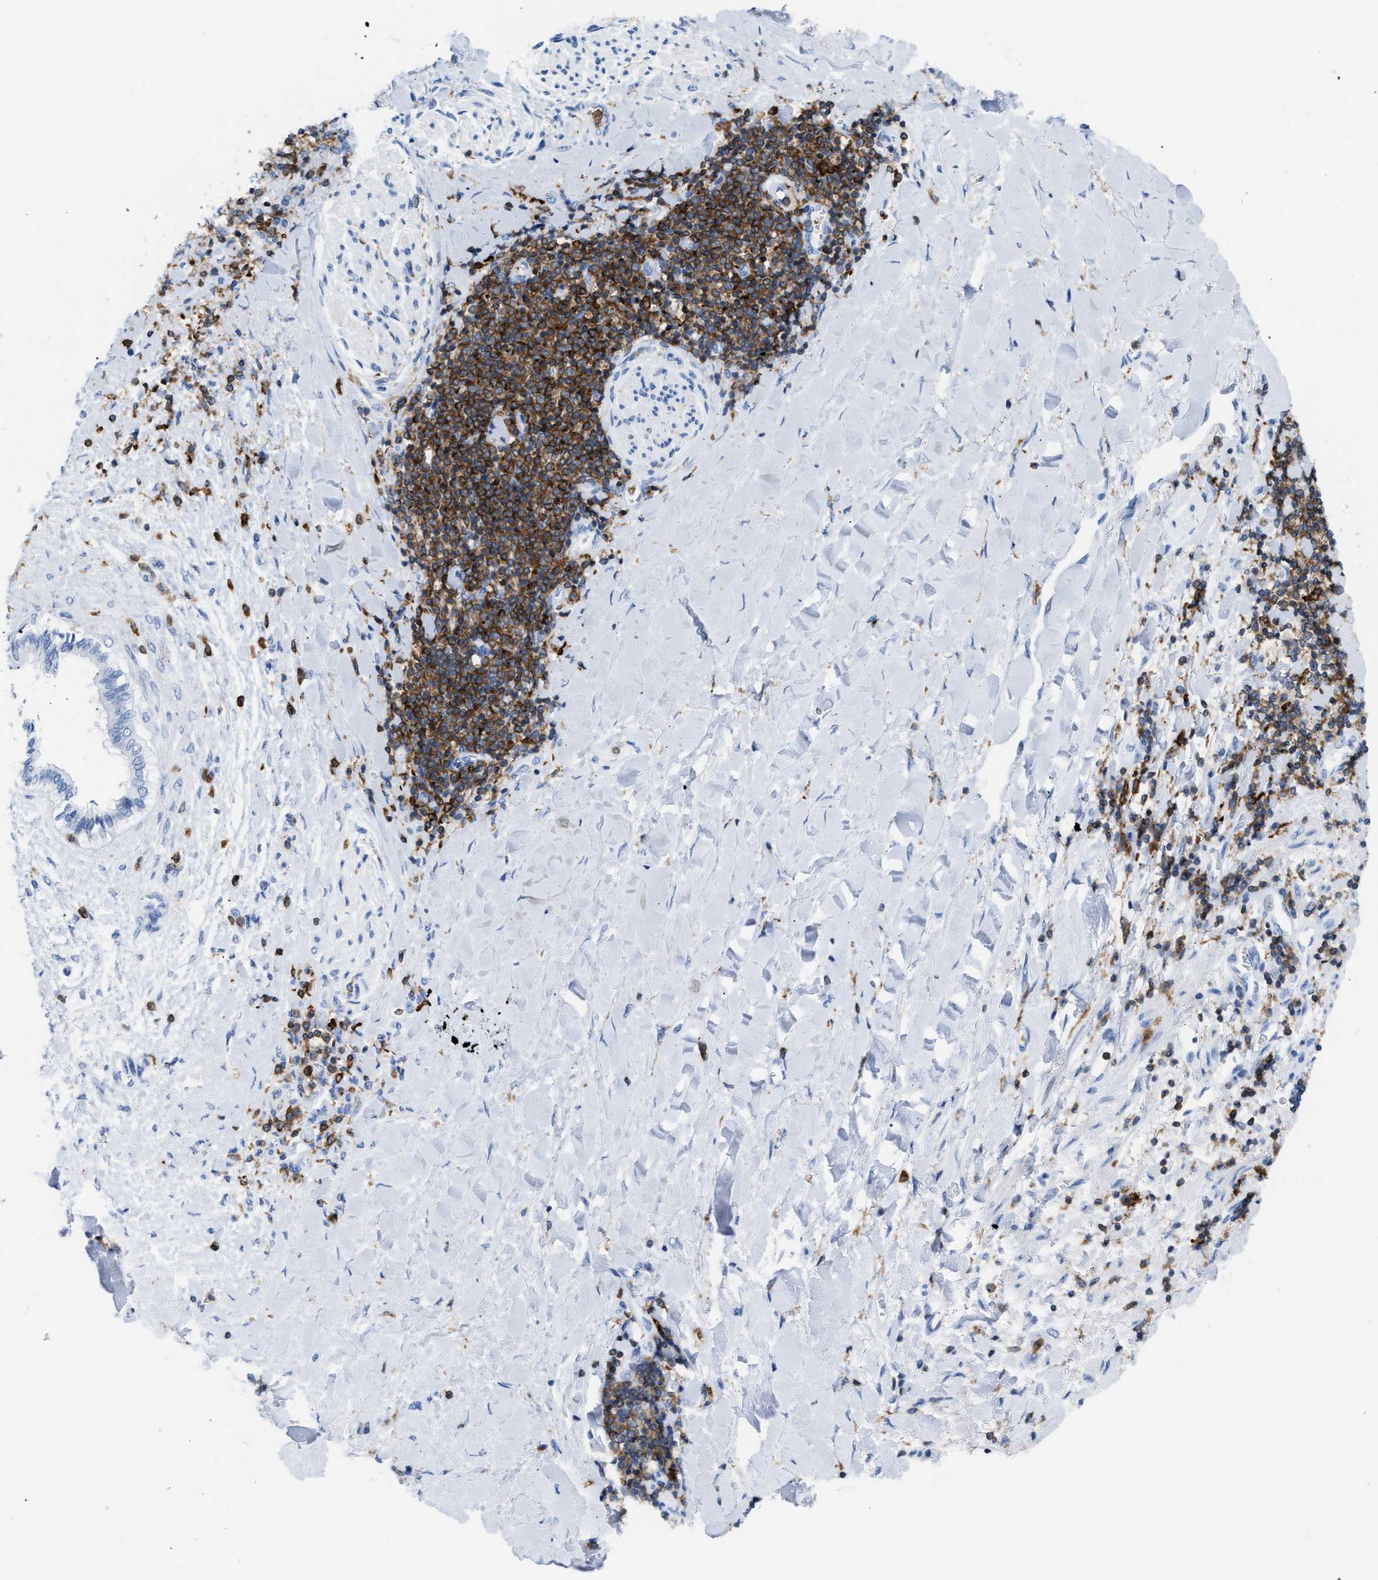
{"staining": {"intensity": "negative", "quantity": "none", "location": "none"}, "tissue": "liver cancer", "cell_type": "Tumor cells", "image_type": "cancer", "snomed": [{"axis": "morphology", "description": "Cholangiocarcinoma"}, {"axis": "topography", "description": "Liver"}], "caption": "Immunohistochemistry of liver cholangiocarcinoma exhibits no expression in tumor cells.", "gene": "LCP1", "patient": {"sex": "male", "age": 50}}